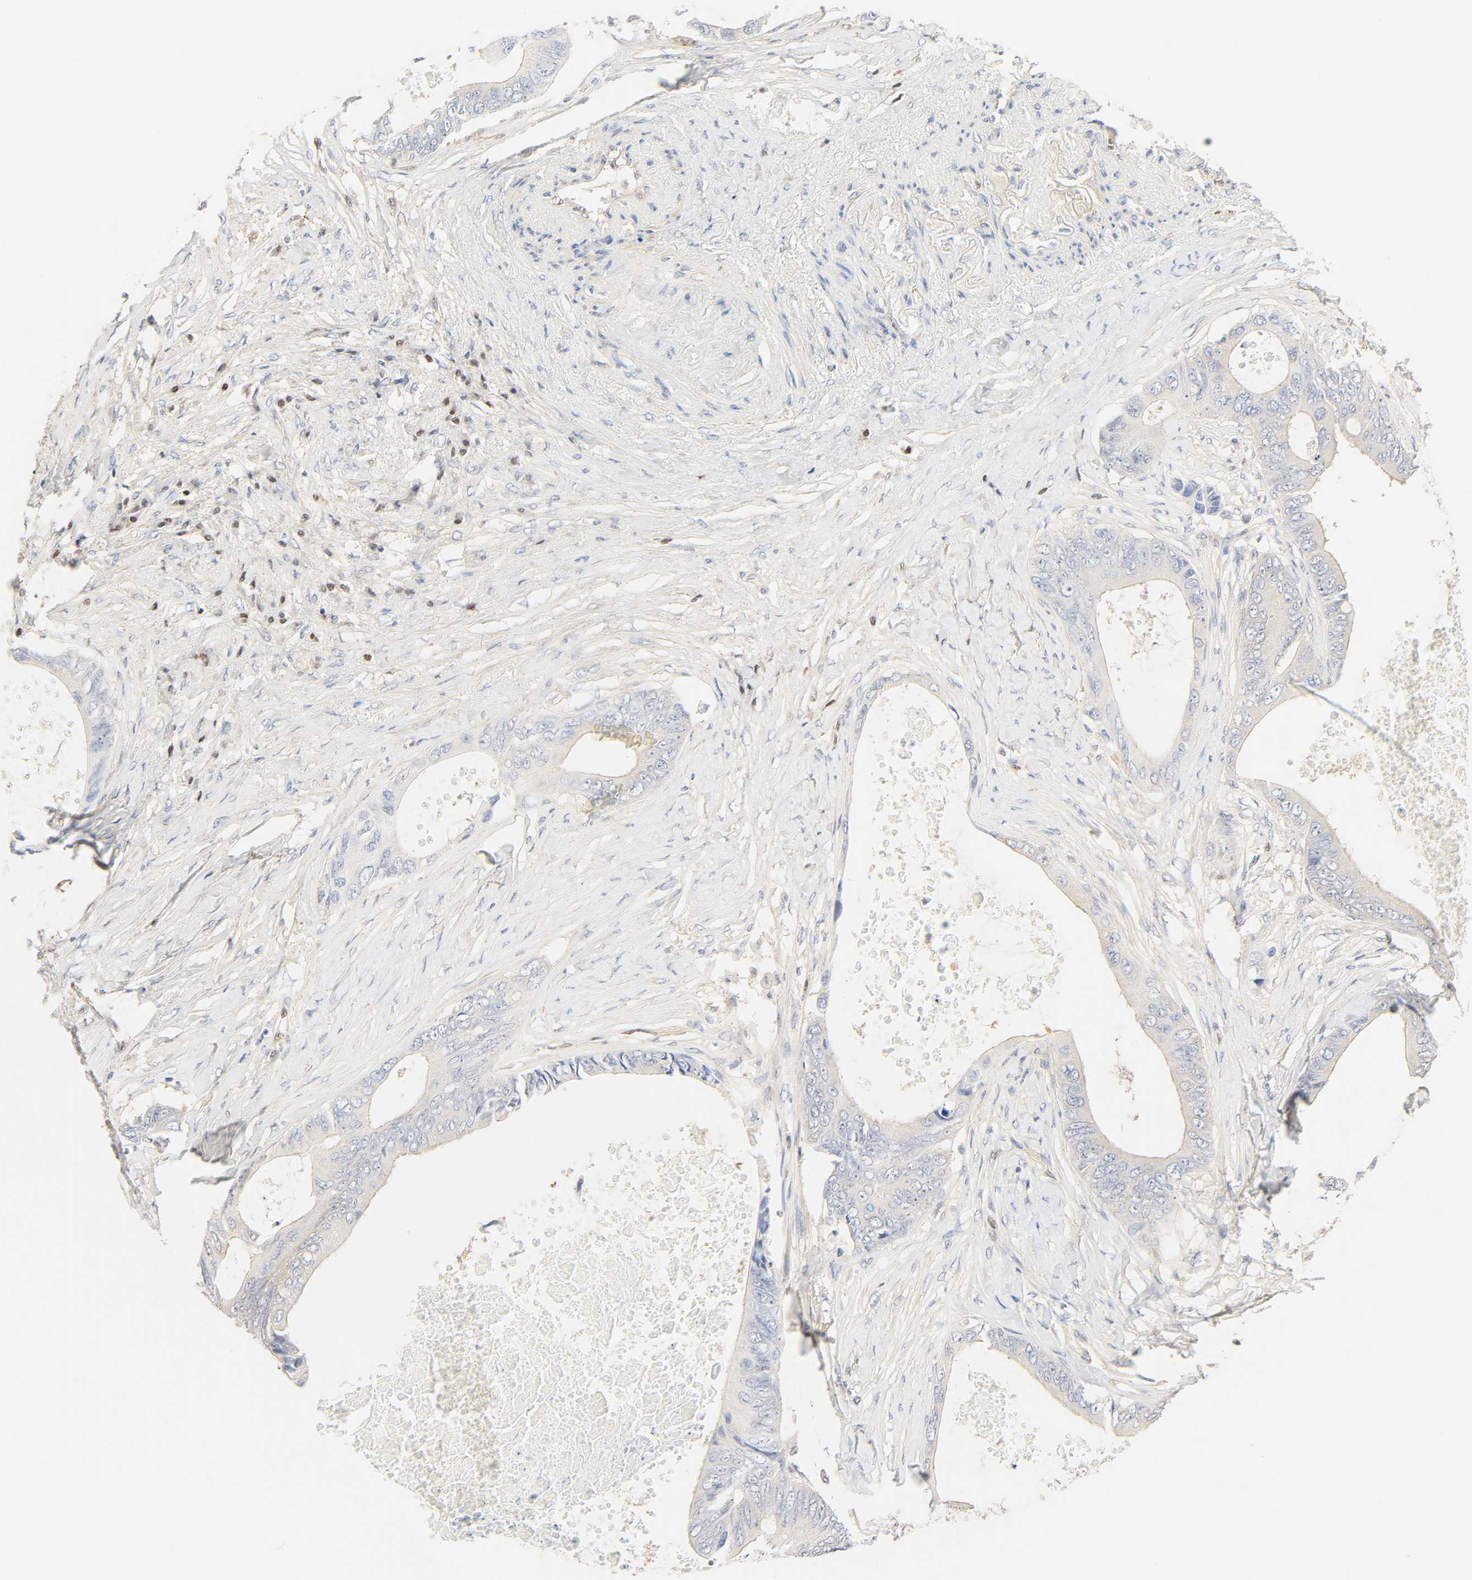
{"staining": {"intensity": "negative", "quantity": "none", "location": "none"}, "tissue": "colorectal cancer", "cell_type": "Tumor cells", "image_type": "cancer", "snomed": [{"axis": "morphology", "description": "Normal tissue, NOS"}, {"axis": "morphology", "description": "Adenocarcinoma, NOS"}, {"axis": "topography", "description": "Rectum"}, {"axis": "topography", "description": "Peripheral nerve tissue"}], "caption": "Immunohistochemical staining of human colorectal cancer (adenocarcinoma) exhibits no significant expression in tumor cells.", "gene": "BORCS8-MEF2B", "patient": {"sex": "female", "age": 77}}